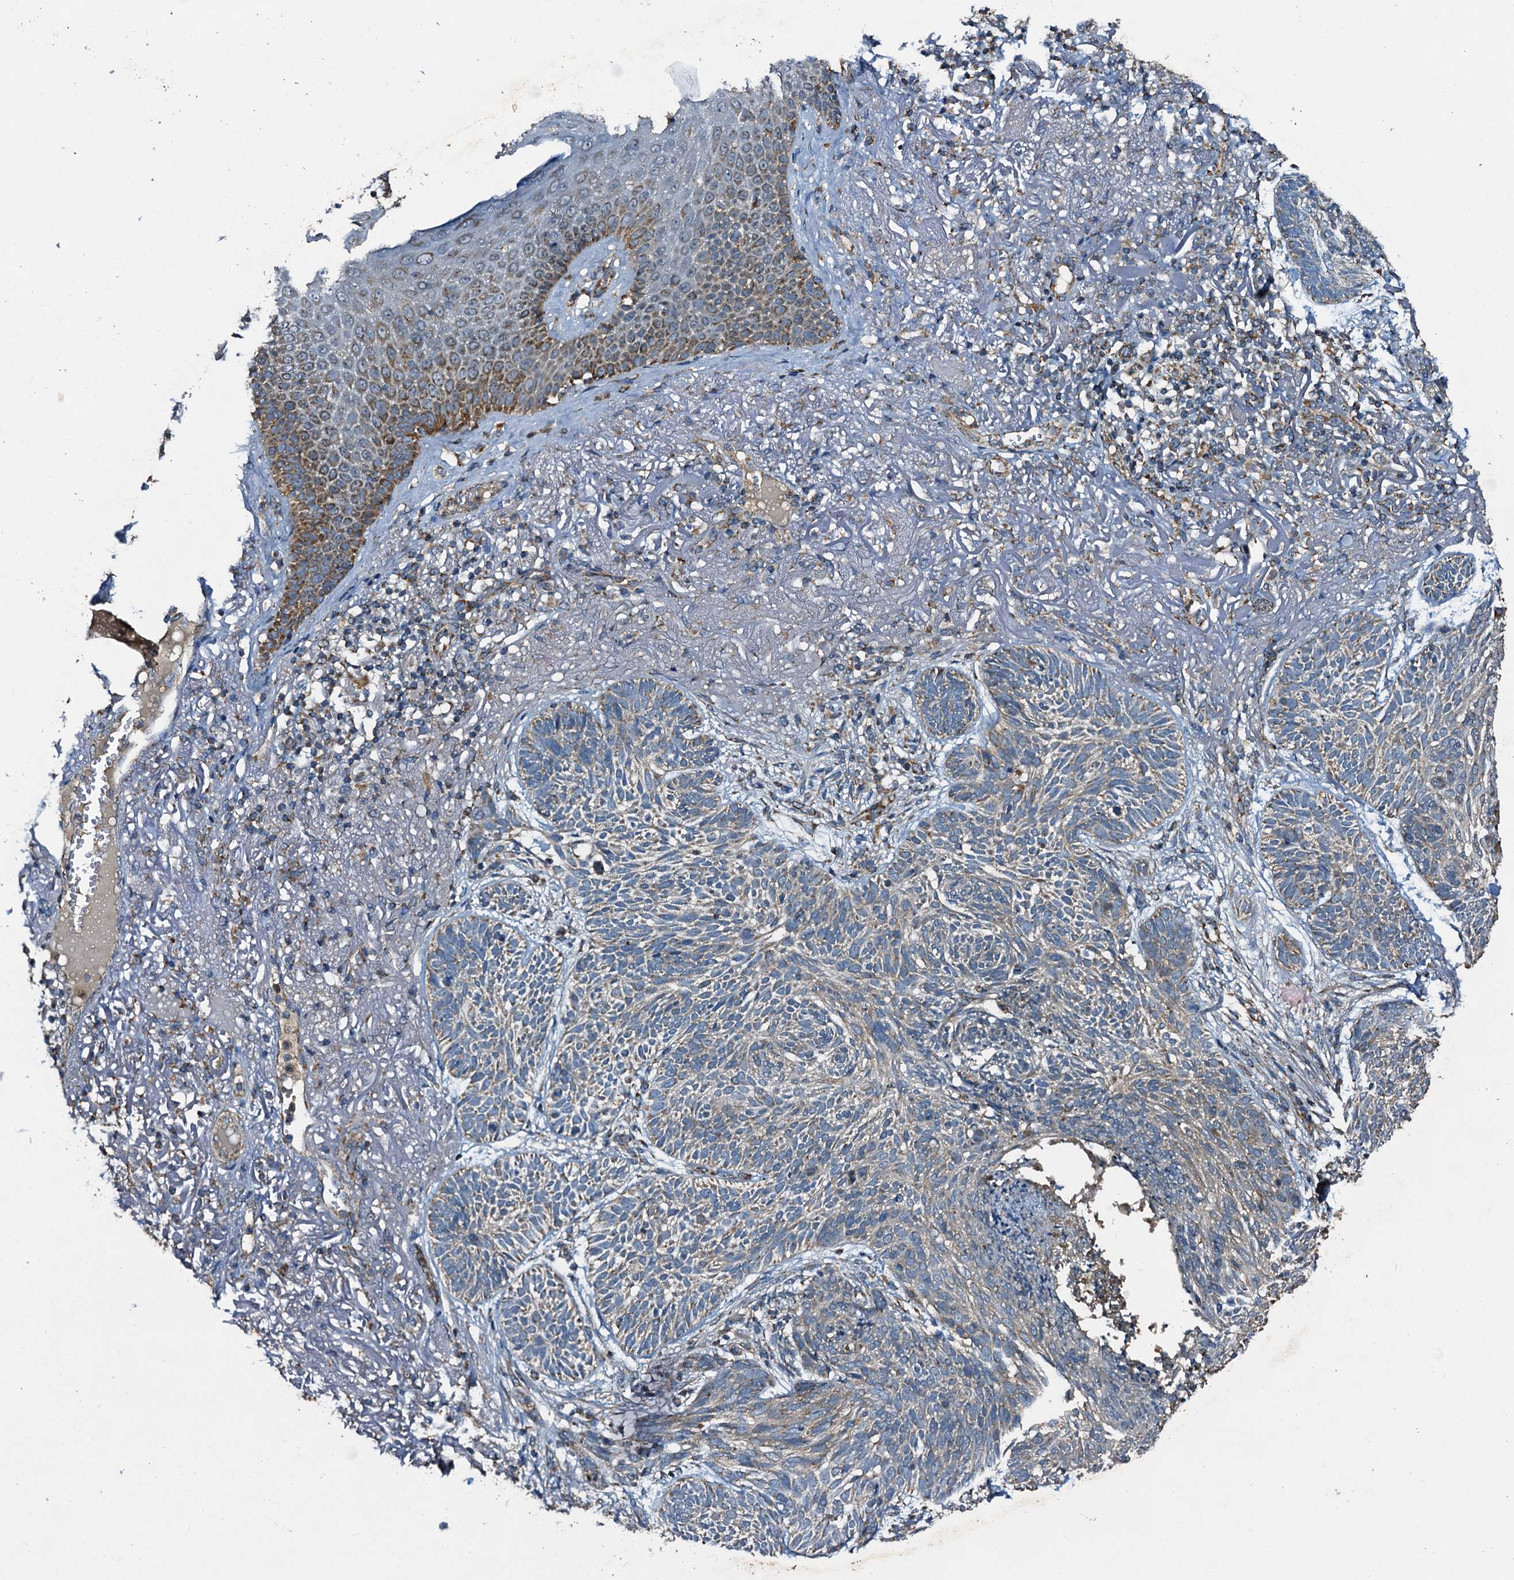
{"staining": {"intensity": "weak", "quantity": "<25%", "location": "cytoplasmic/membranous"}, "tissue": "skin cancer", "cell_type": "Tumor cells", "image_type": "cancer", "snomed": [{"axis": "morphology", "description": "Normal tissue, NOS"}, {"axis": "morphology", "description": "Basal cell carcinoma"}, {"axis": "topography", "description": "Skin"}], "caption": "Skin cancer was stained to show a protein in brown. There is no significant expression in tumor cells.", "gene": "NDUFA13", "patient": {"sex": "male", "age": 66}}